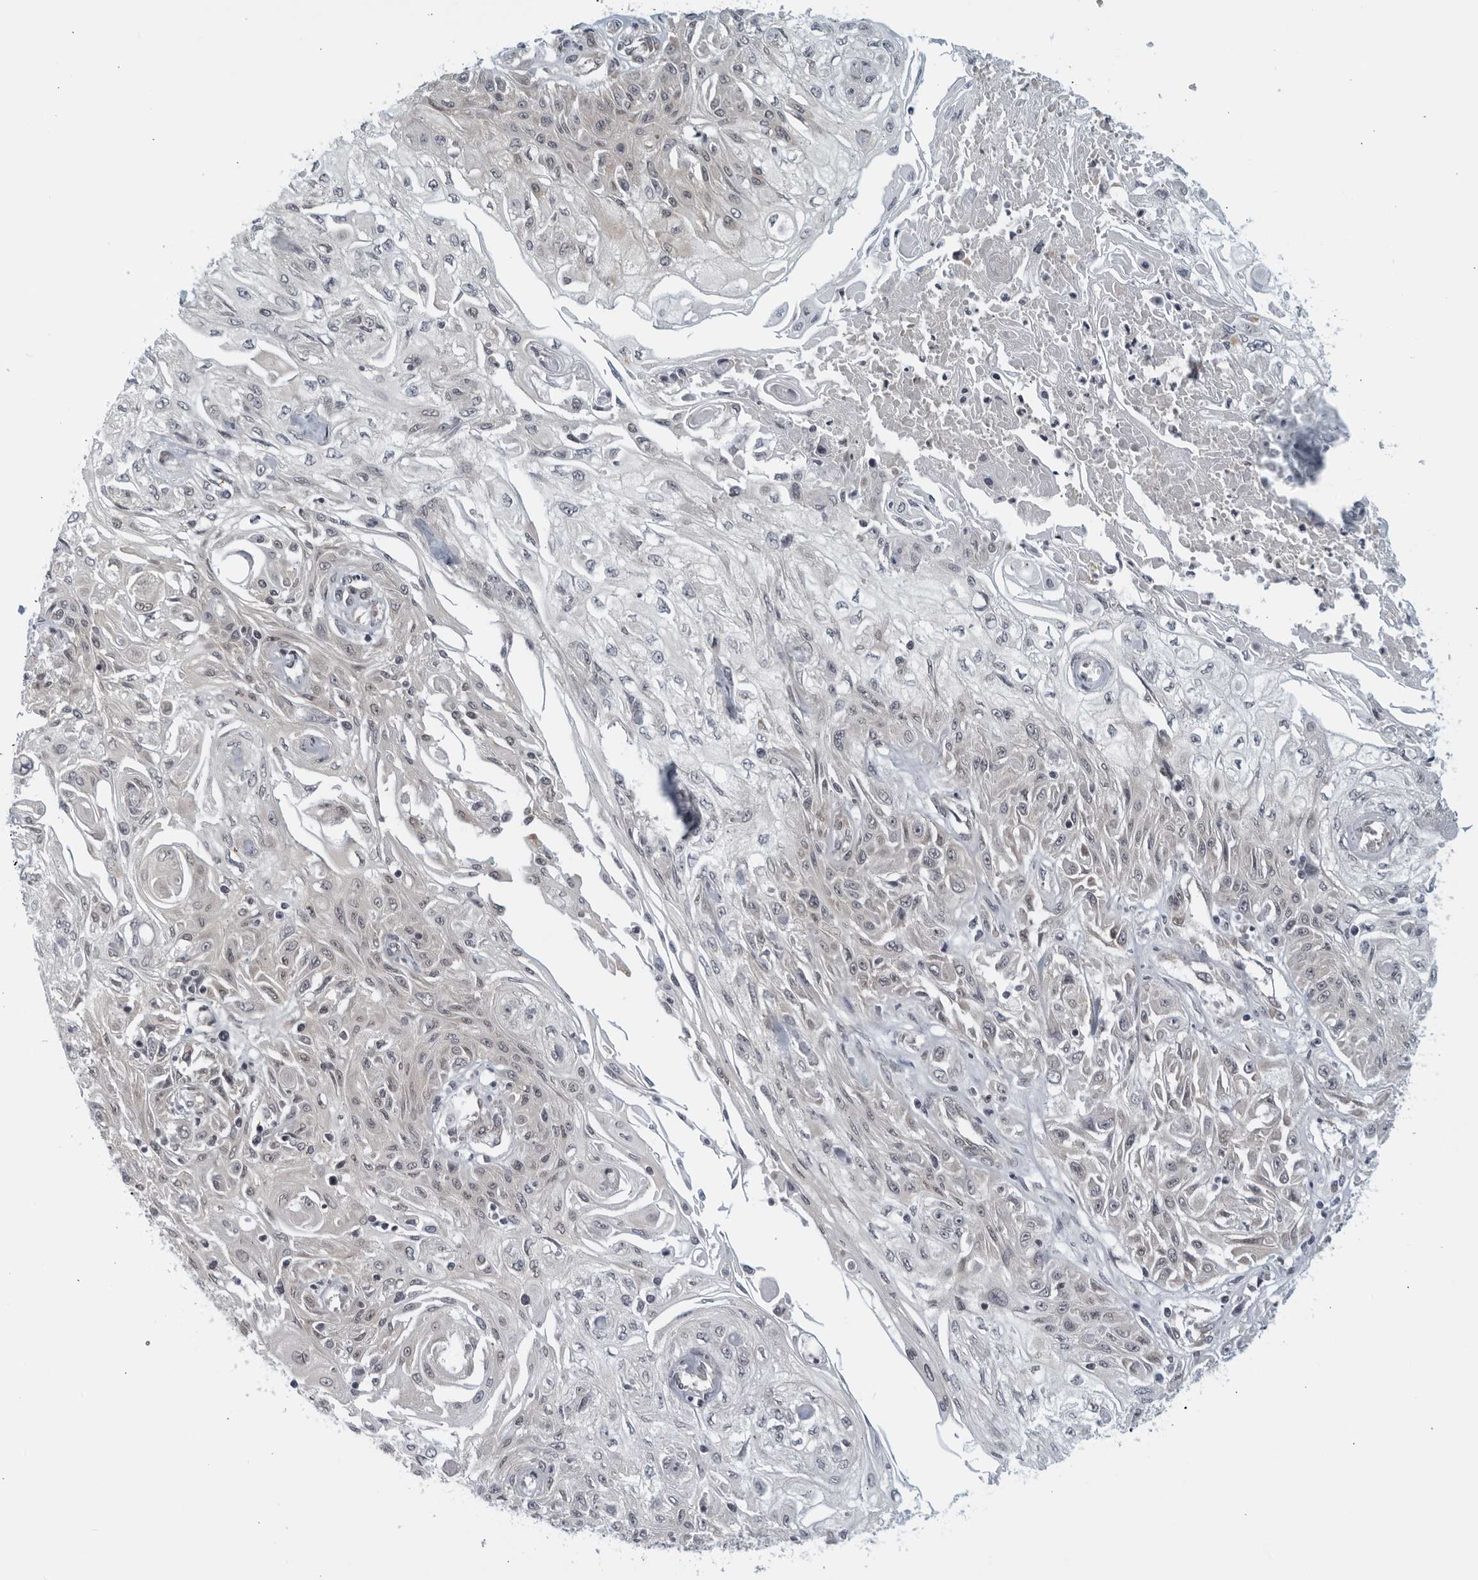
{"staining": {"intensity": "negative", "quantity": "none", "location": "none"}, "tissue": "skin cancer", "cell_type": "Tumor cells", "image_type": "cancer", "snomed": [{"axis": "morphology", "description": "Squamous cell carcinoma, NOS"}, {"axis": "morphology", "description": "Squamous cell carcinoma, metastatic, NOS"}, {"axis": "topography", "description": "Skin"}, {"axis": "topography", "description": "Lymph node"}], "caption": "Immunohistochemistry photomicrograph of neoplastic tissue: skin squamous cell carcinoma stained with DAB (3,3'-diaminobenzidine) shows no significant protein expression in tumor cells.", "gene": "RC3H1", "patient": {"sex": "male", "age": 75}}